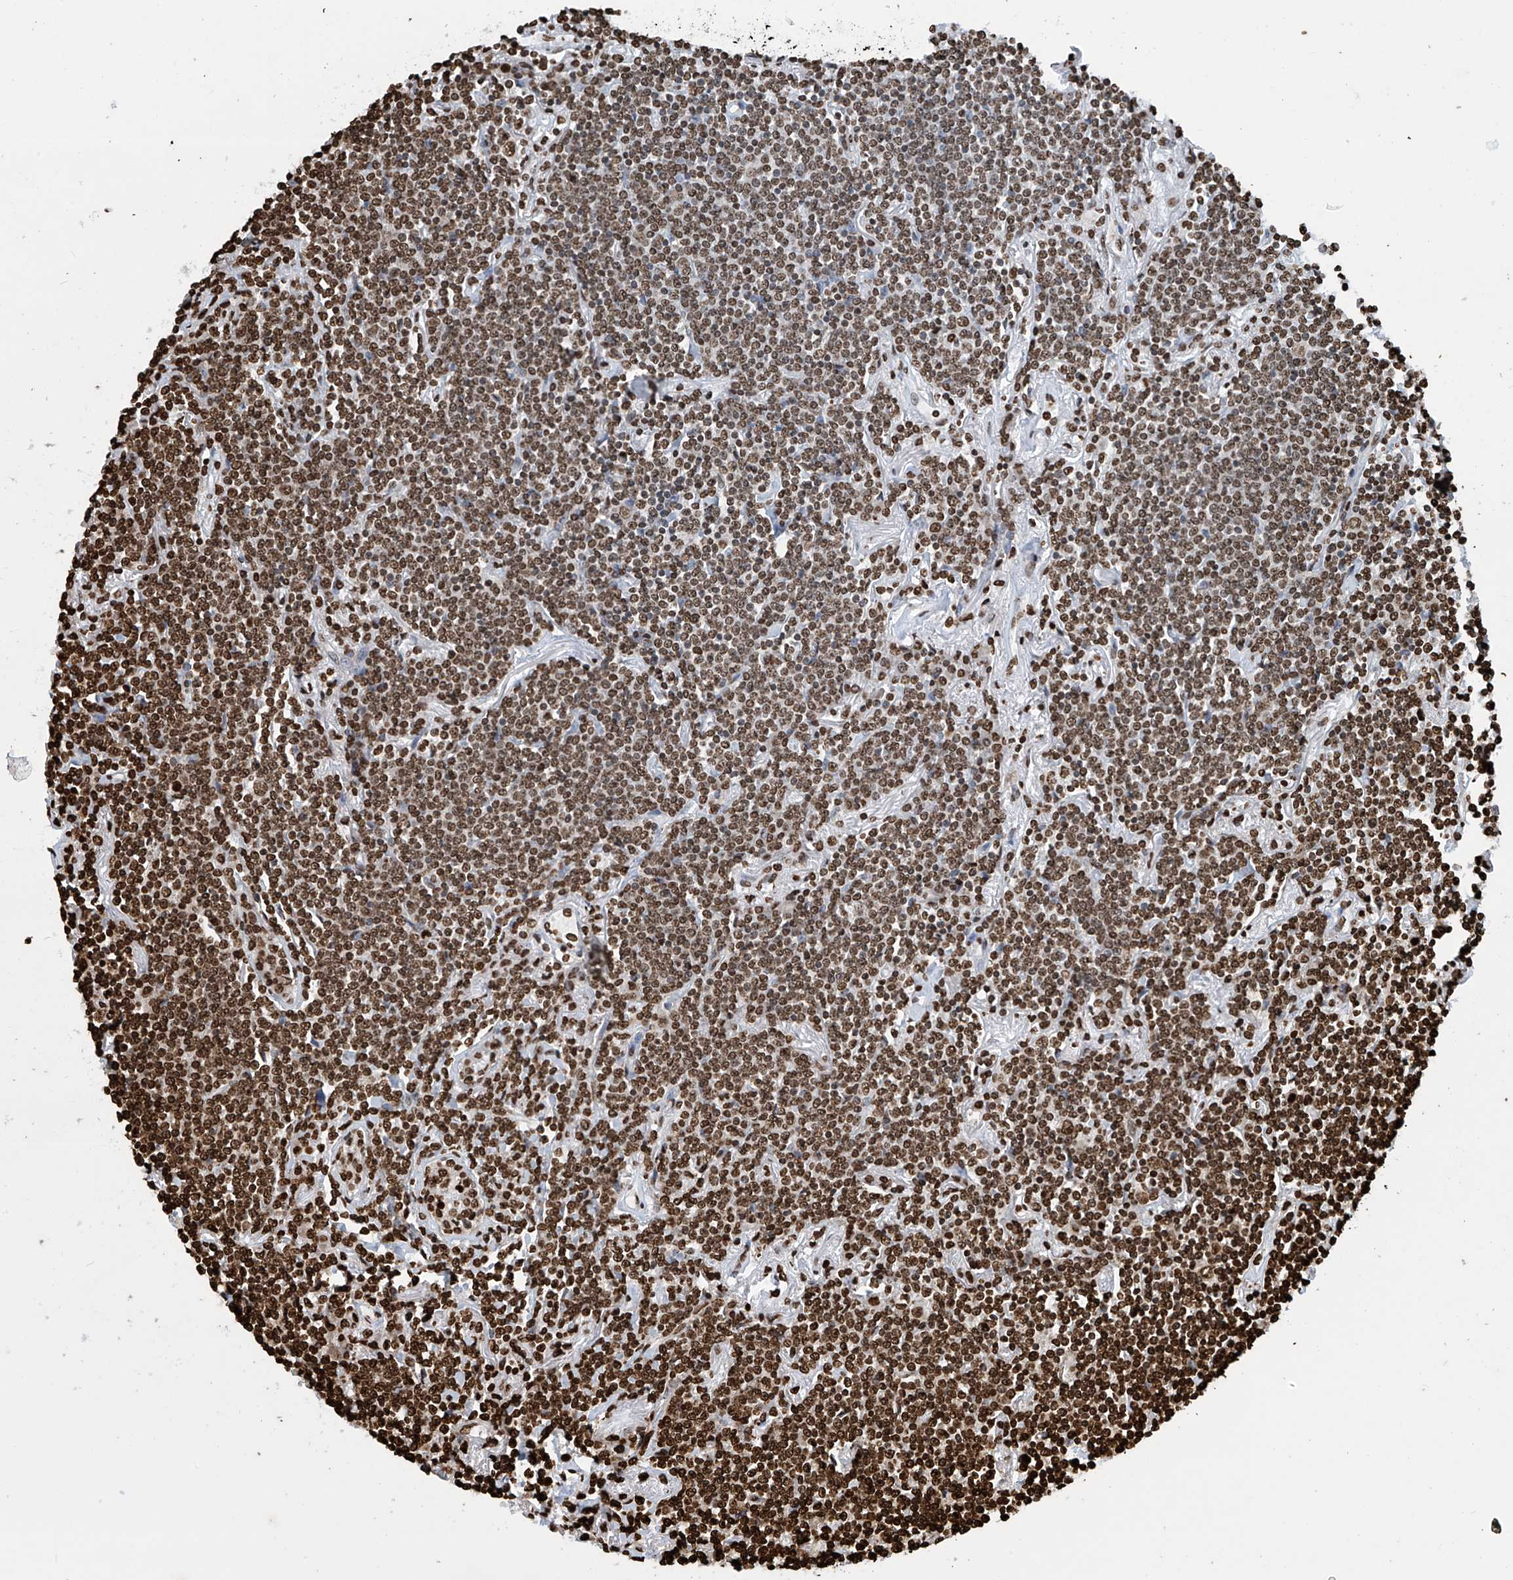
{"staining": {"intensity": "strong", "quantity": ">75%", "location": "nuclear"}, "tissue": "lymphoma", "cell_type": "Tumor cells", "image_type": "cancer", "snomed": [{"axis": "morphology", "description": "Malignant lymphoma, non-Hodgkin's type, Low grade"}, {"axis": "topography", "description": "Lung"}], "caption": "Lymphoma tissue exhibits strong nuclear positivity in approximately >75% of tumor cells", "gene": "DPPA2", "patient": {"sex": "female", "age": 71}}